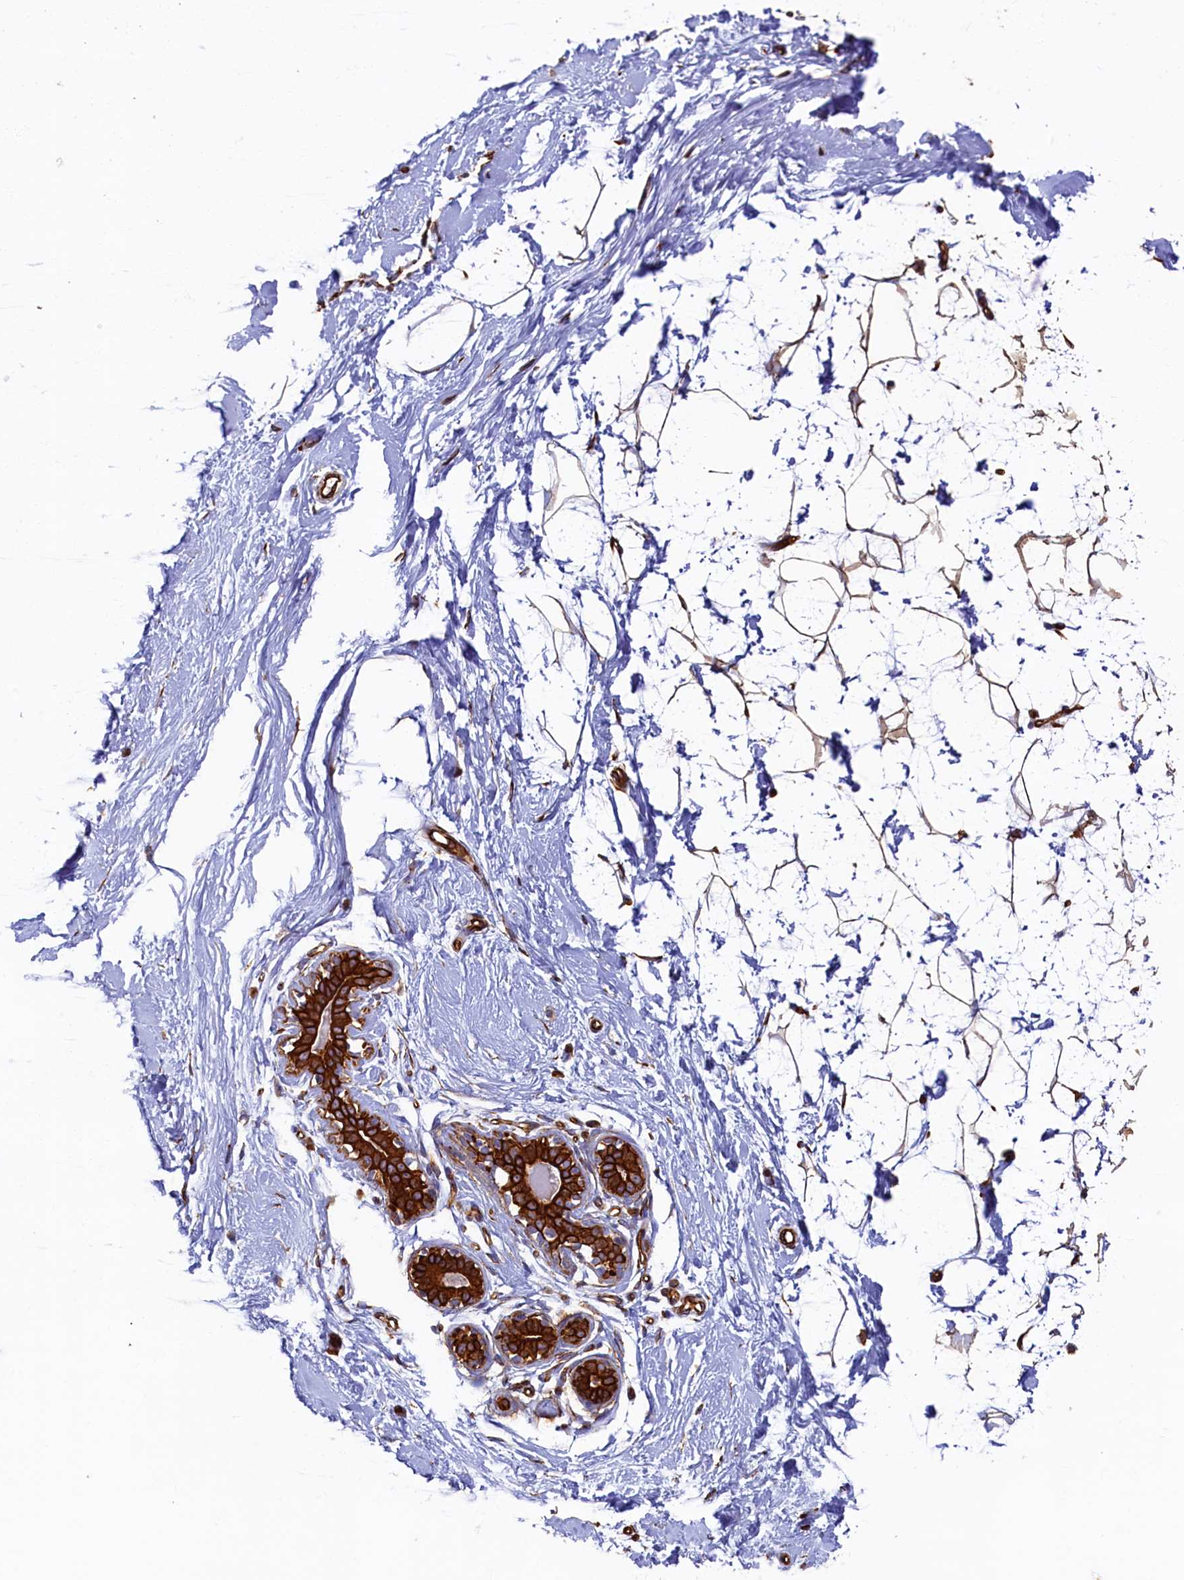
{"staining": {"intensity": "moderate", "quantity": "25%-75%", "location": "cytoplasmic/membranous"}, "tissue": "breast", "cell_type": "Adipocytes", "image_type": "normal", "snomed": [{"axis": "morphology", "description": "Normal tissue, NOS"}, {"axis": "morphology", "description": "Adenoma, NOS"}, {"axis": "topography", "description": "Breast"}], "caption": "Immunohistochemistry histopathology image of benign breast: breast stained using immunohistochemistry exhibits medium levels of moderate protein expression localized specifically in the cytoplasmic/membranous of adipocytes, appearing as a cytoplasmic/membranous brown color.", "gene": "LRRC57", "patient": {"sex": "female", "age": 23}}